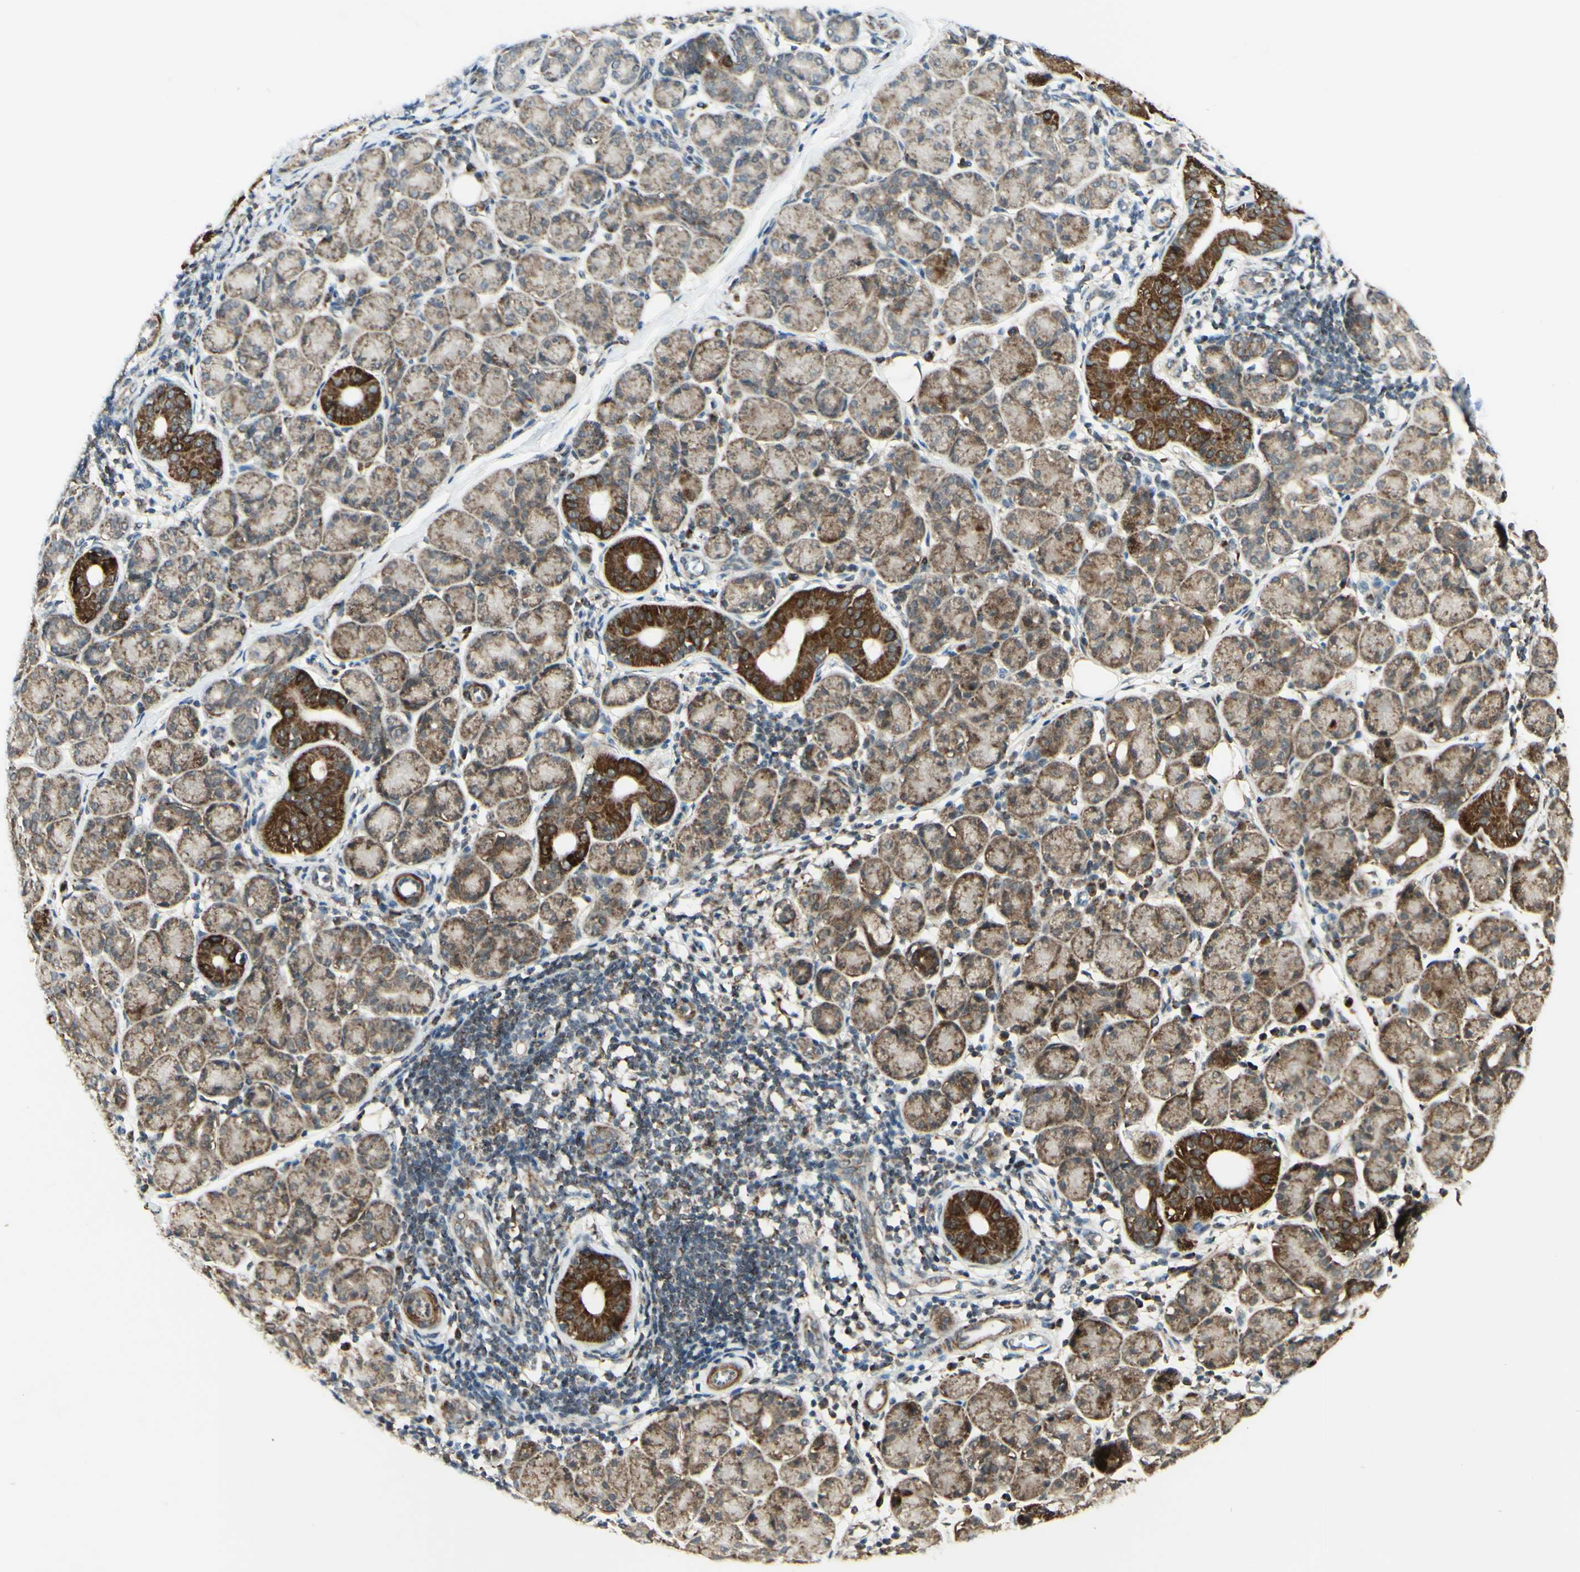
{"staining": {"intensity": "moderate", "quantity": ">75%", "location": "cytoplasmic/membranous"}, "tissue": "salivary gland", "cell_type": "Glandular cells", "image_type": "normal", "snomed": [{"axis": "morphology", "description": "Normal tissue, NOS"}, {"axis": "morphology", "description": "Inflammation, NOS"}, {"axis": "topography", "description": "Lymph node"}, {"axis": "topography", "description": "Salivary gland"}], "caption": "A photomicrograph of salivary gland stained for a protein shows moderate cytoplasmic/membranous brown staining in glandular cells. Nuclei are stained in blue.", "gene": "DHRS3", "patient": {"sex": "male", "age": 3}}